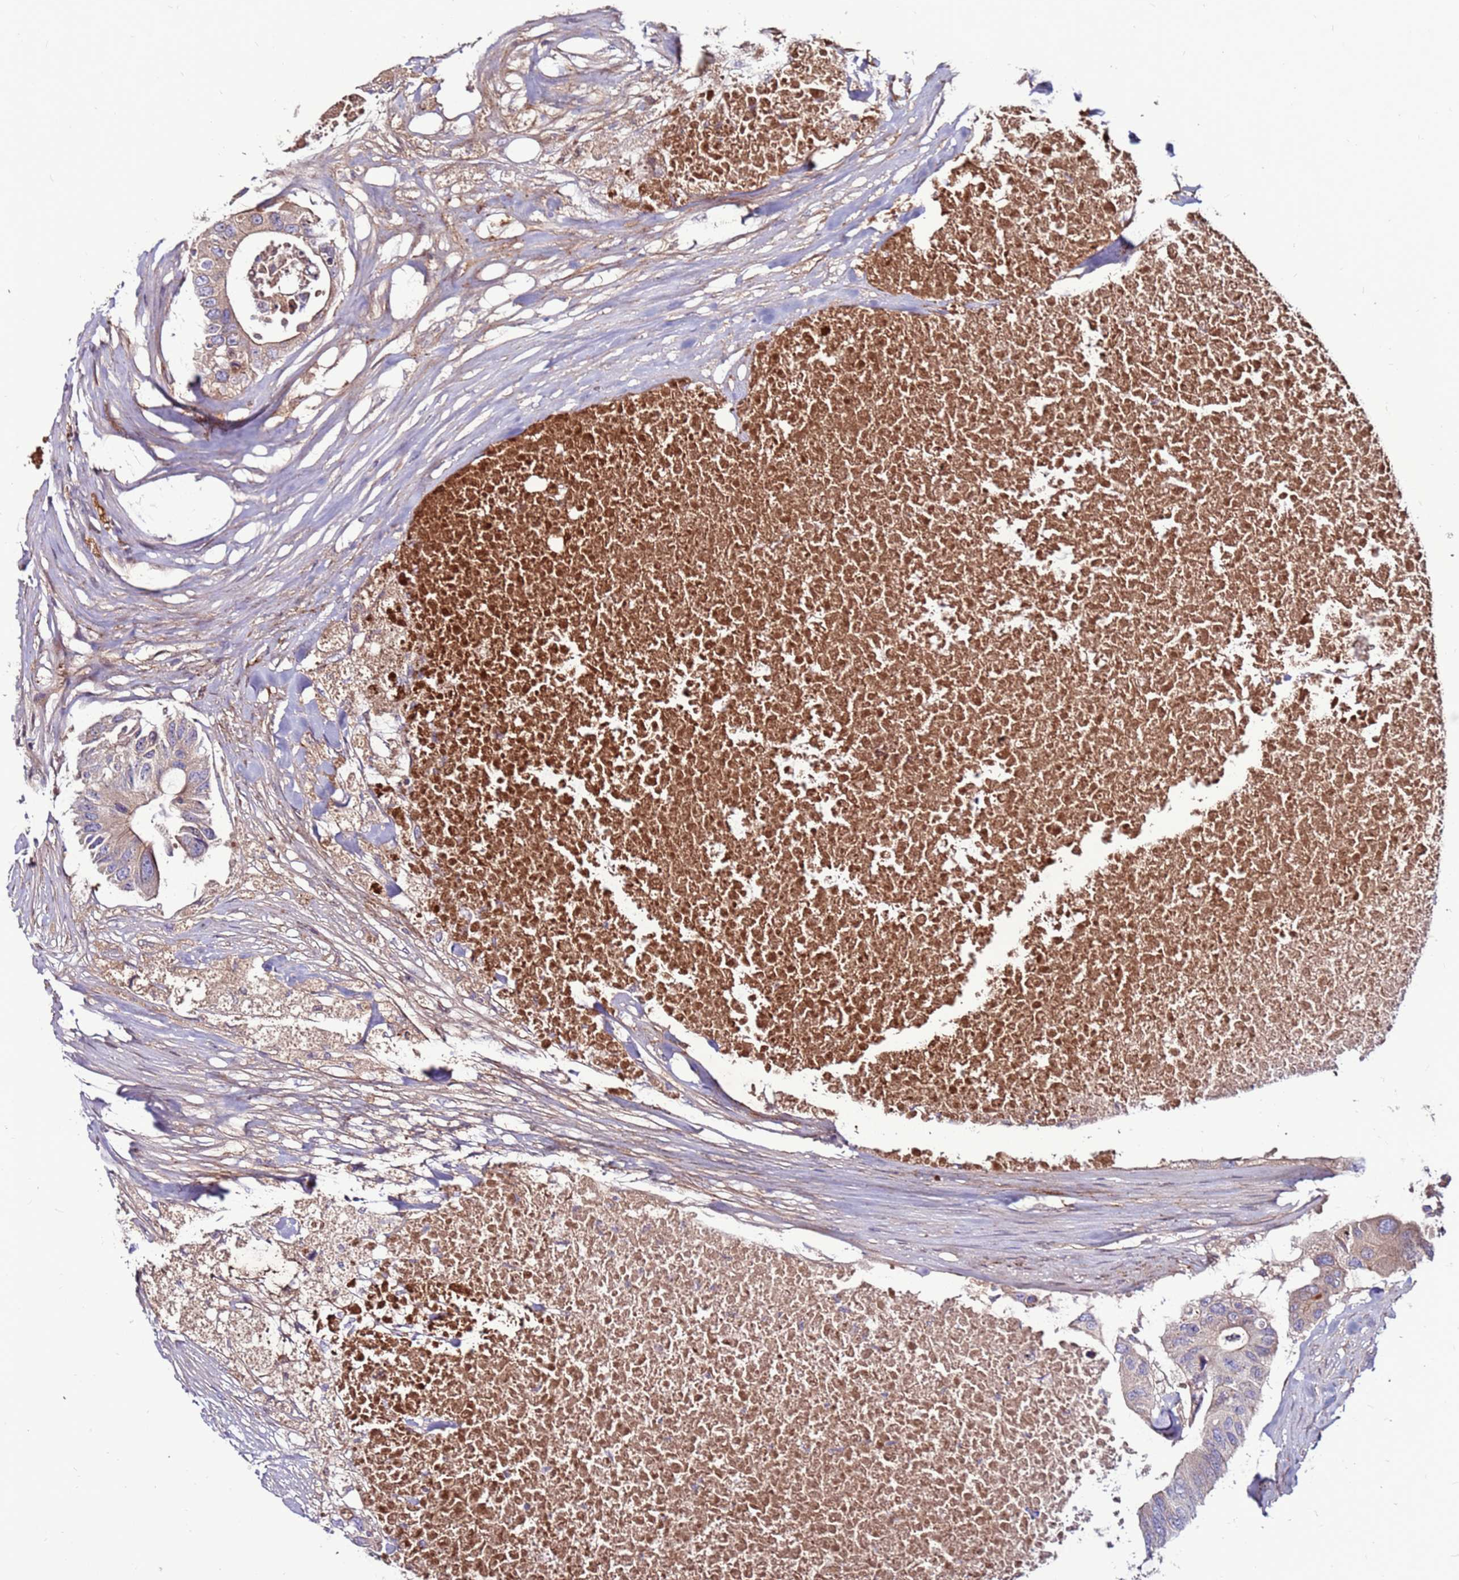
{"staining": {"intensity": "weak", "quantity": "<25%", "location": "cytoplasmic/membranous"}, "tissue": "colorectal cancer", "cell_type": "Tumor cells", "image_type": "cancer", "snomed": [{"axis": "morphology", "description": "Adenocarcinoma, NOS"}, {"axis": "topography", "description": "Colon"}], "caption": "DAB immunohistochemical staining of human colorectal cancer (adenocarcinoma) shows no significant staining in tumor cells.", "gene": "CCDC71", "patient": {"sex": "male", "age": 71}}